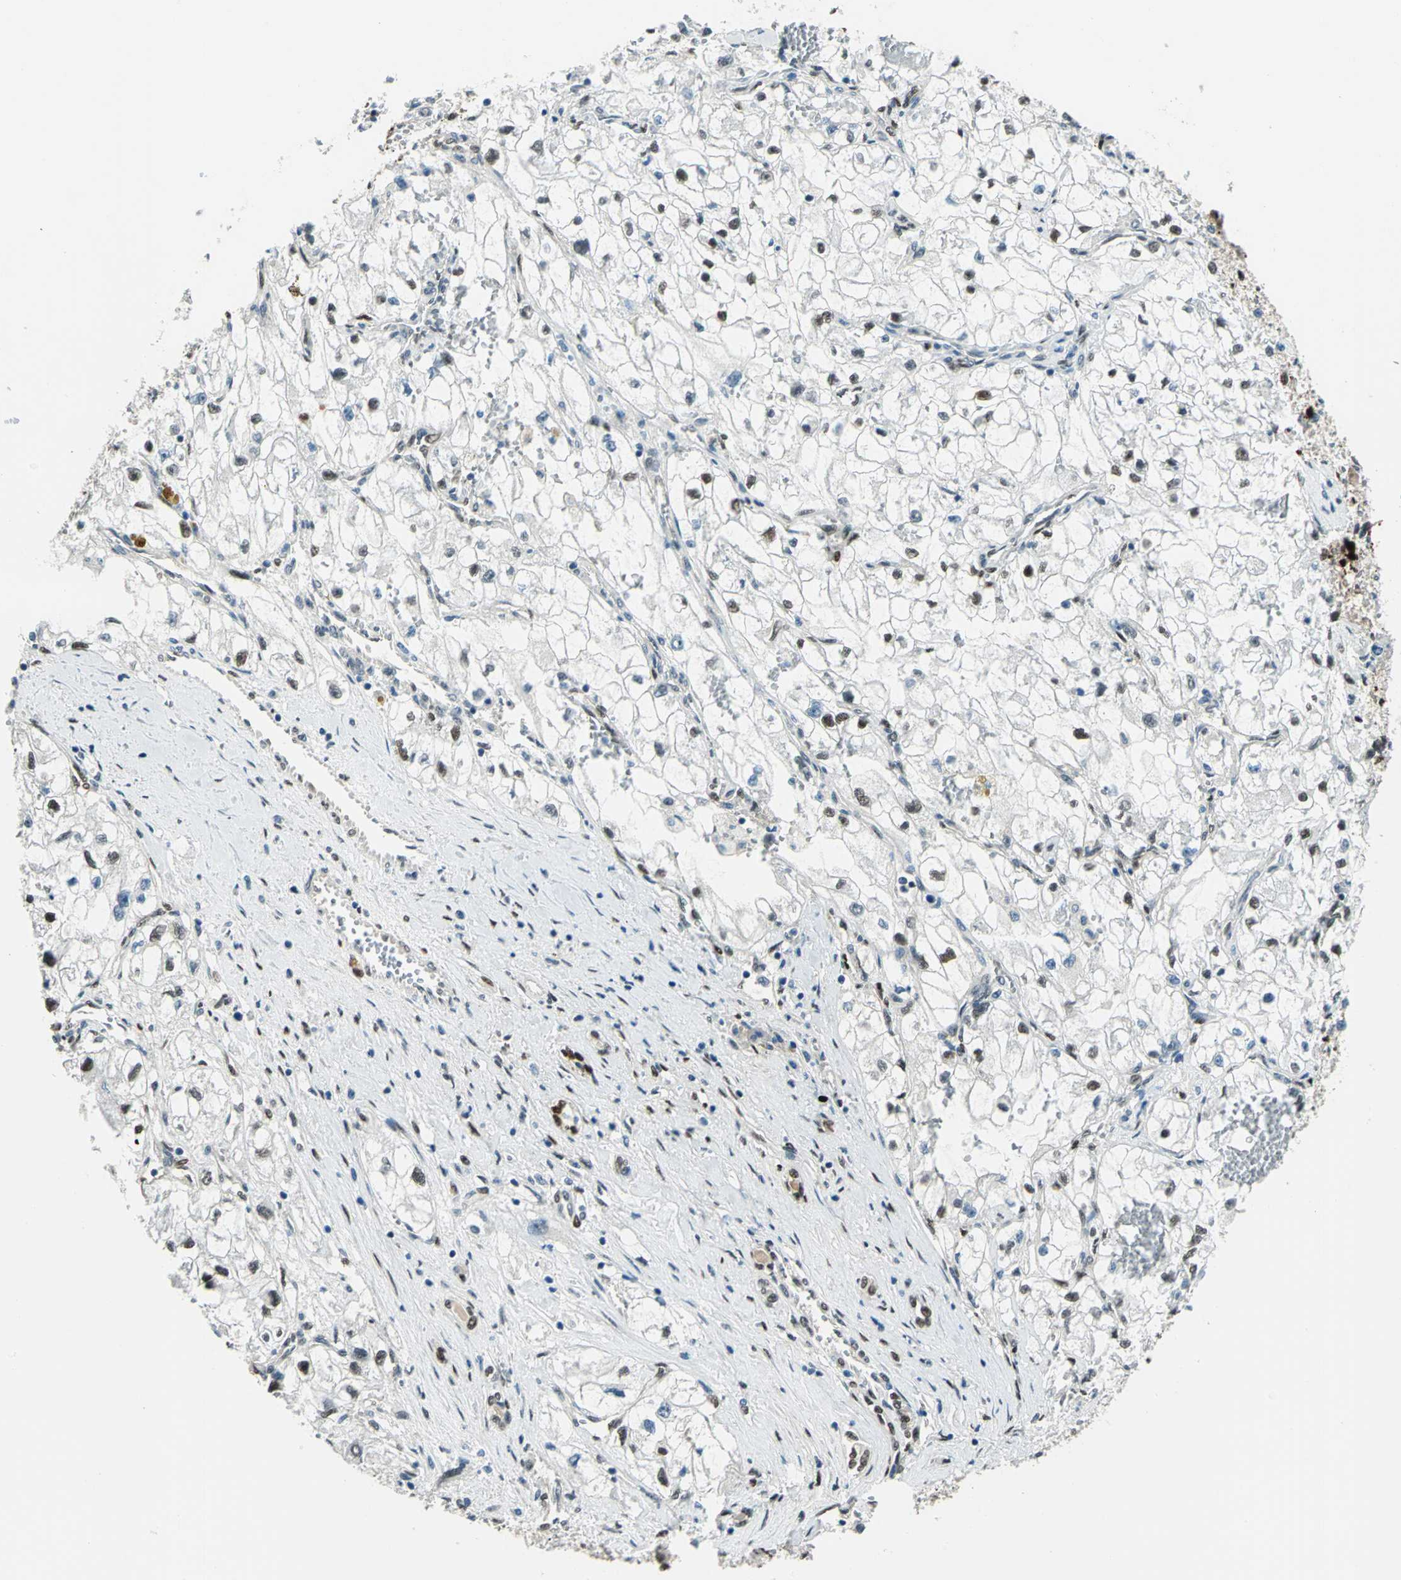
{"staining": {"intensity": "moderate", "quantity": "25%-75%", "location": "nuclear"}, "tissue": "renal cancer", "cell_type": "Tumor cells", "image_type": "cancer", "snomed": [{"axis": "morphology", "description": "Adenocarcinoma, NOS"}, {"axis": "topography", "description": "Kidney"}], "caption": "Renal adenocarcinoma tissue displays moderate nuclear positivity in about 25%-75% of tumor cells", "gene": "NFIA", "patient": {"sex": "female", "age": 70}}